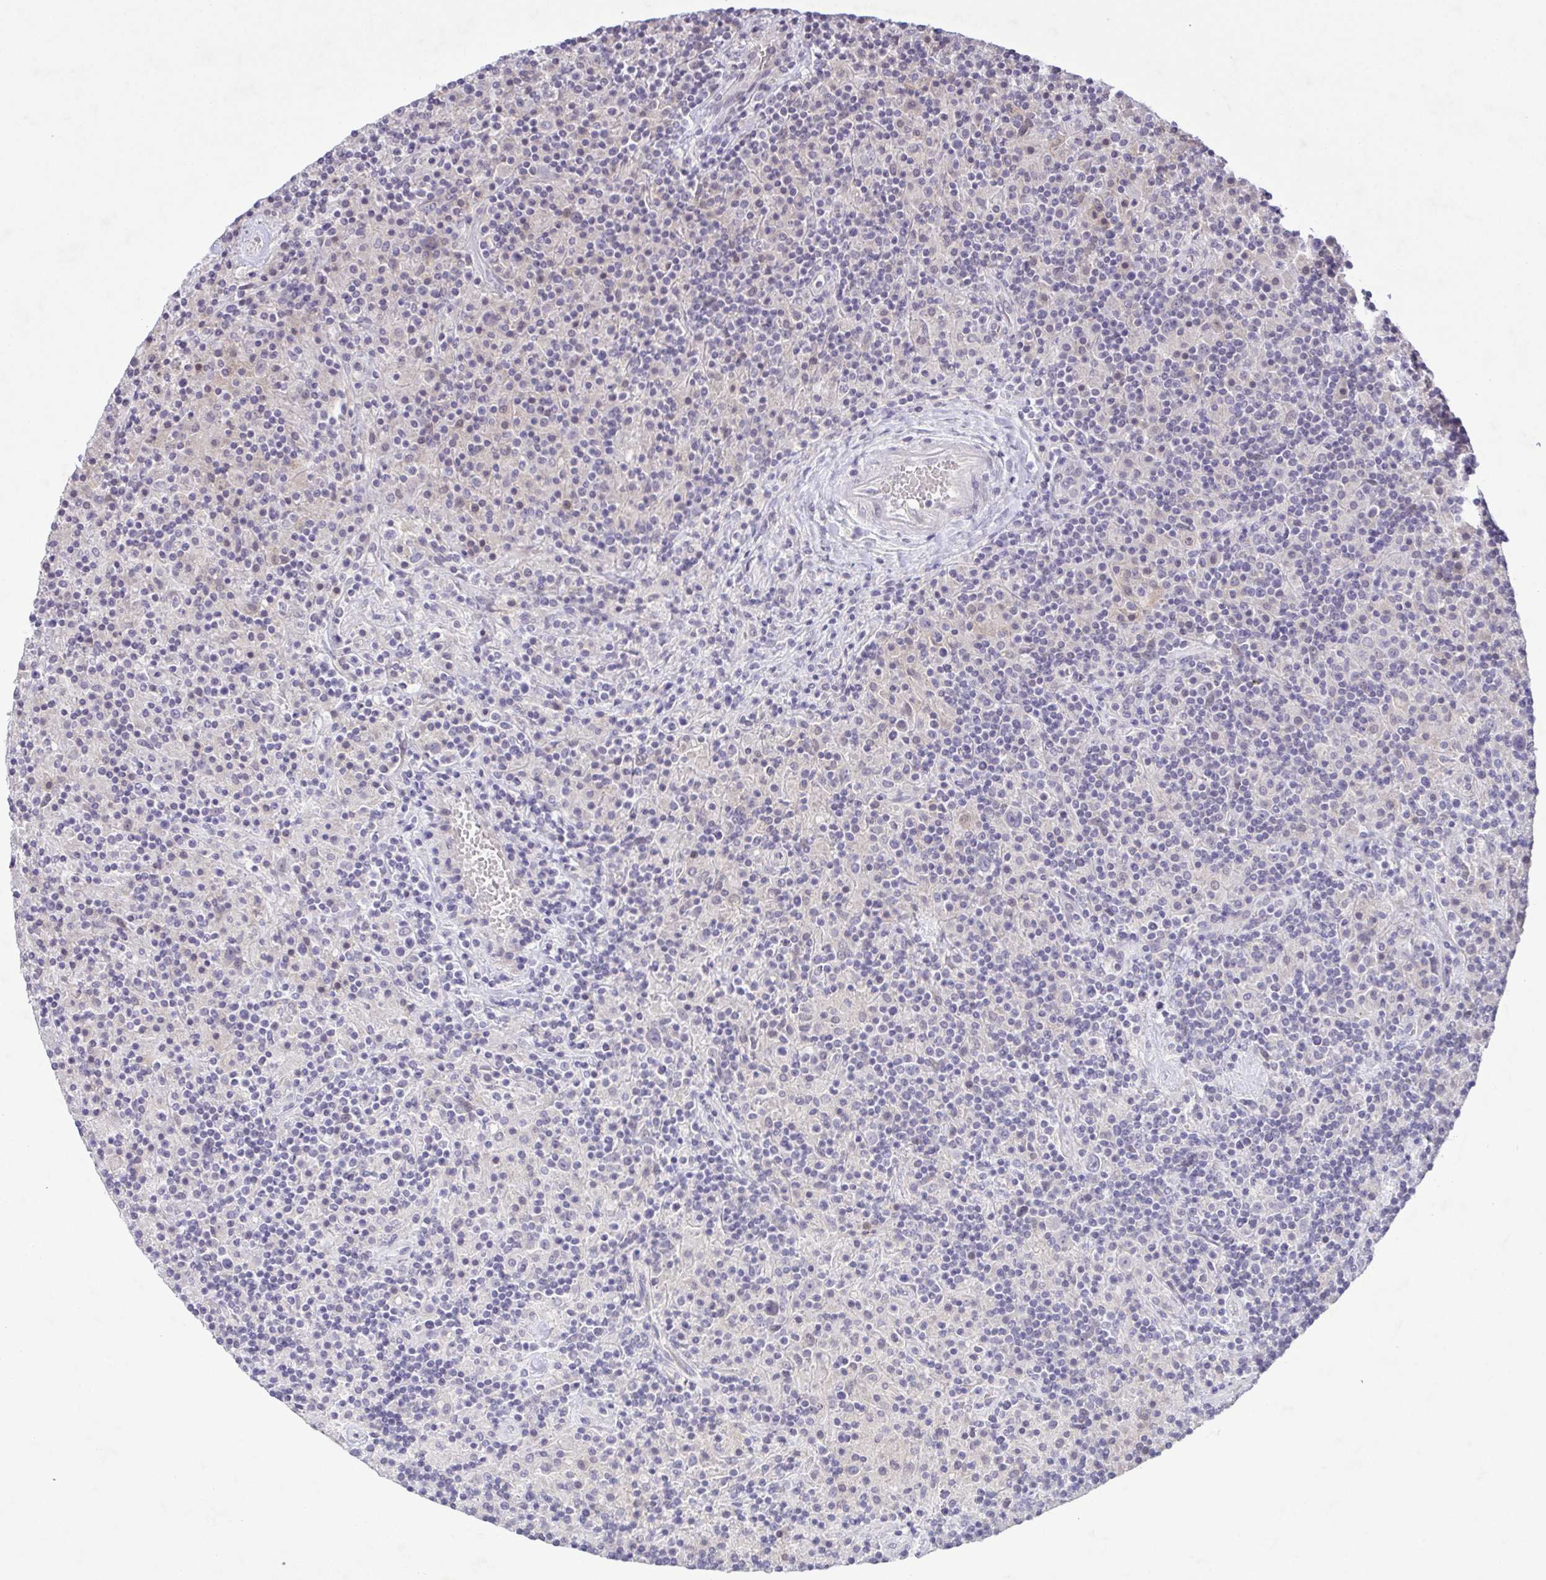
{"staining": {"intensity": "negative", "quantity": "none", "location": "none"}, "tissue": "lymphoma", "cell_type": "Tumor cells", "image_type": "cancer", "snomed": [{"axis": "morphology", "description": "Hodgkin's disease, NOS"}, {"axis": "topography", "description": "Lymph node"}], "caption": "IHC histopathology image of human lymphoma stained for a protein (brown), which shows no positivity in tumor cells.", "gene": "IL1RN", "patient": {"sex": "male", "age": 70}}